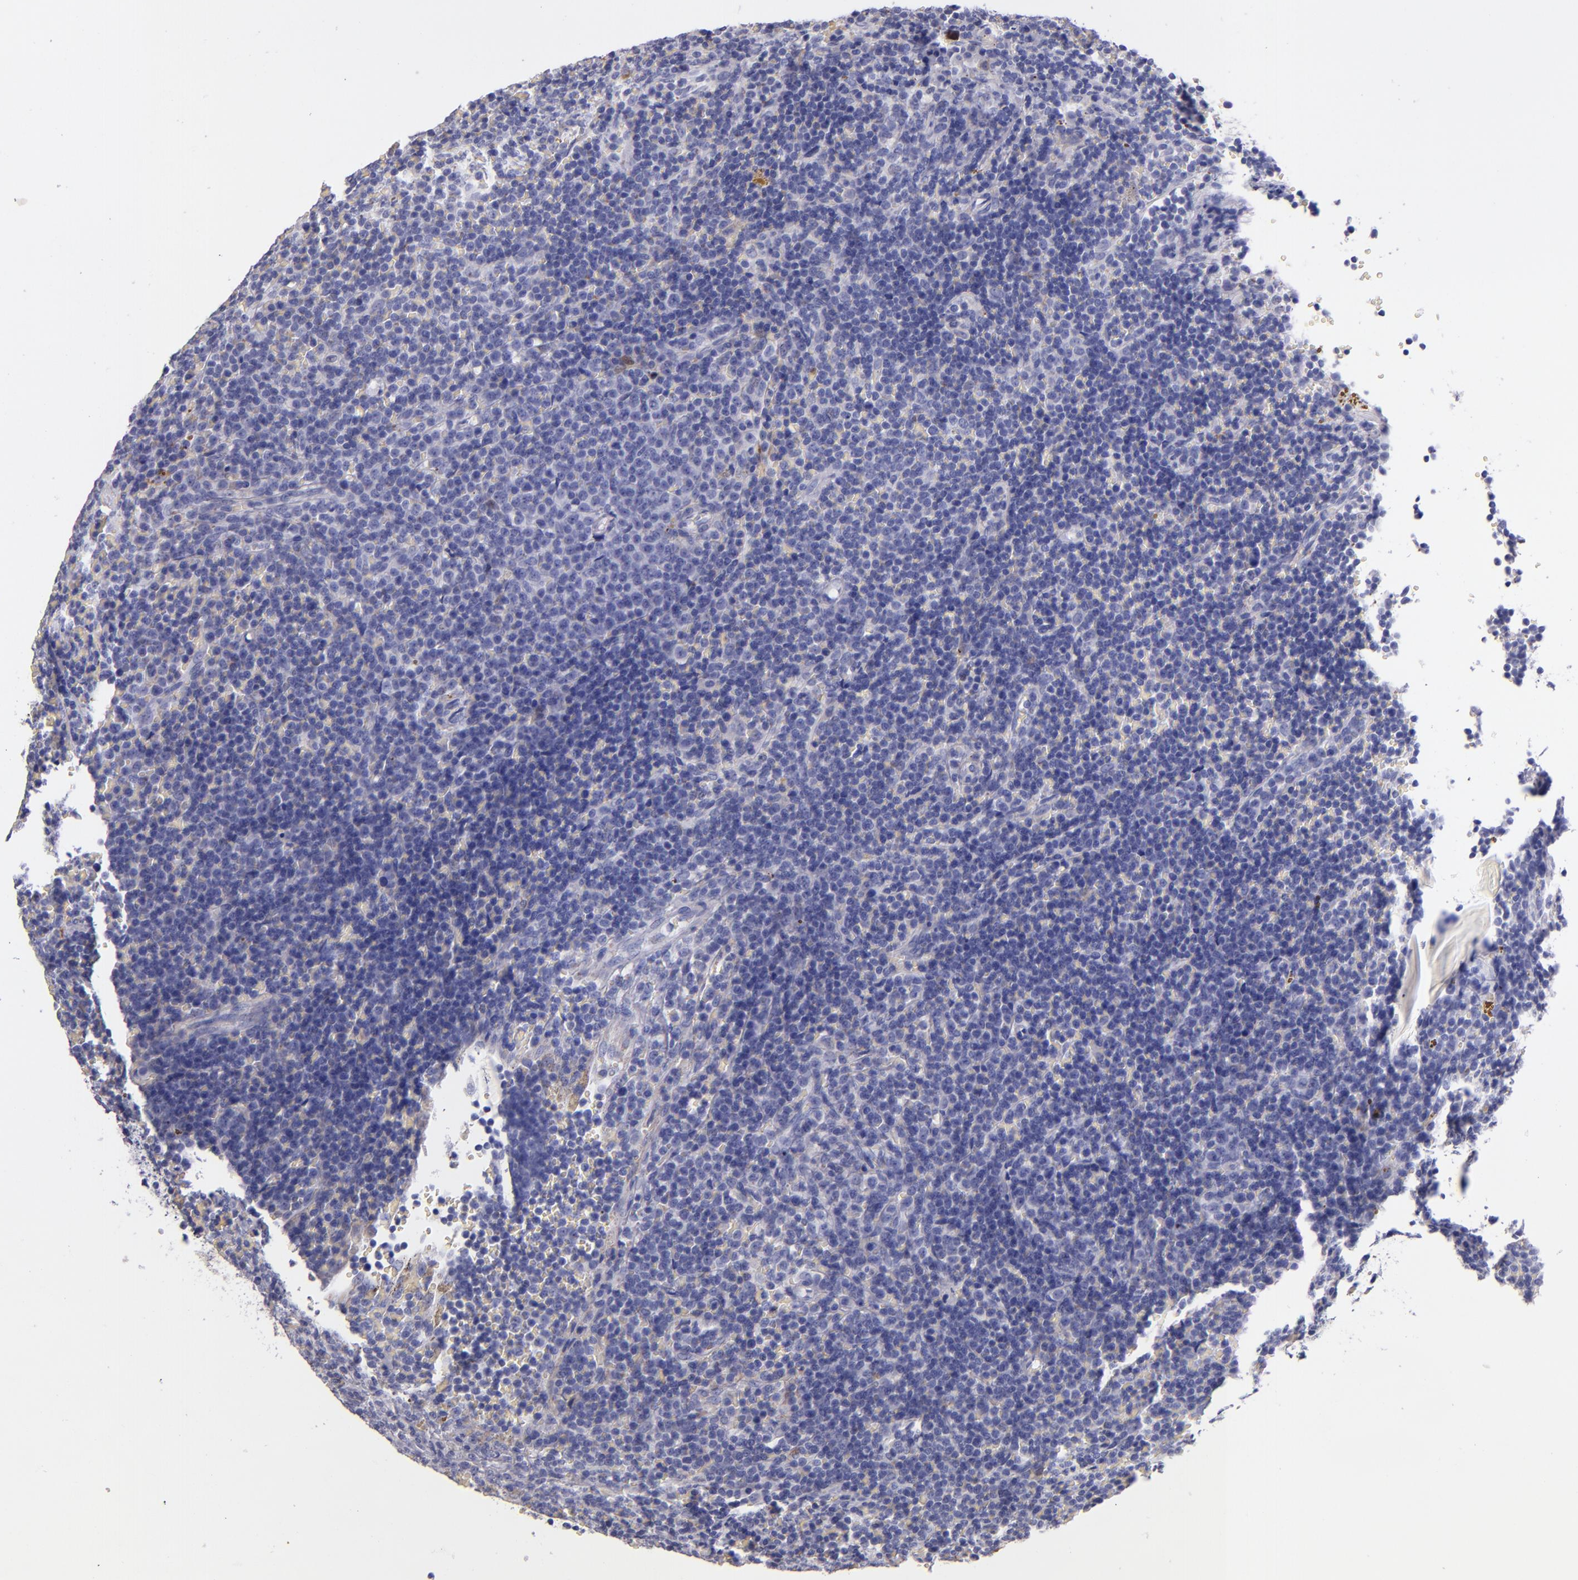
{"staining": {"intensity": "negative", "quantity": "none", "location": "none"}, "tissue": "lymphoma", "cell_type": "Tumor cells", "image_type": "cancer", "snomed": [{"axis": "morphology", "description": "Malignant lymphoma, non-Hodgkin's type, Low grade"}, {"axis": "topography", "description": "Spleen"}], "caption": "IHC micrograph of neoplastic tissue: human lymphoma stained with DAB displays no significant protein staining in tumor cells.", "gene": "F13A1", "patient": {"sex": "male", "age": 80}}